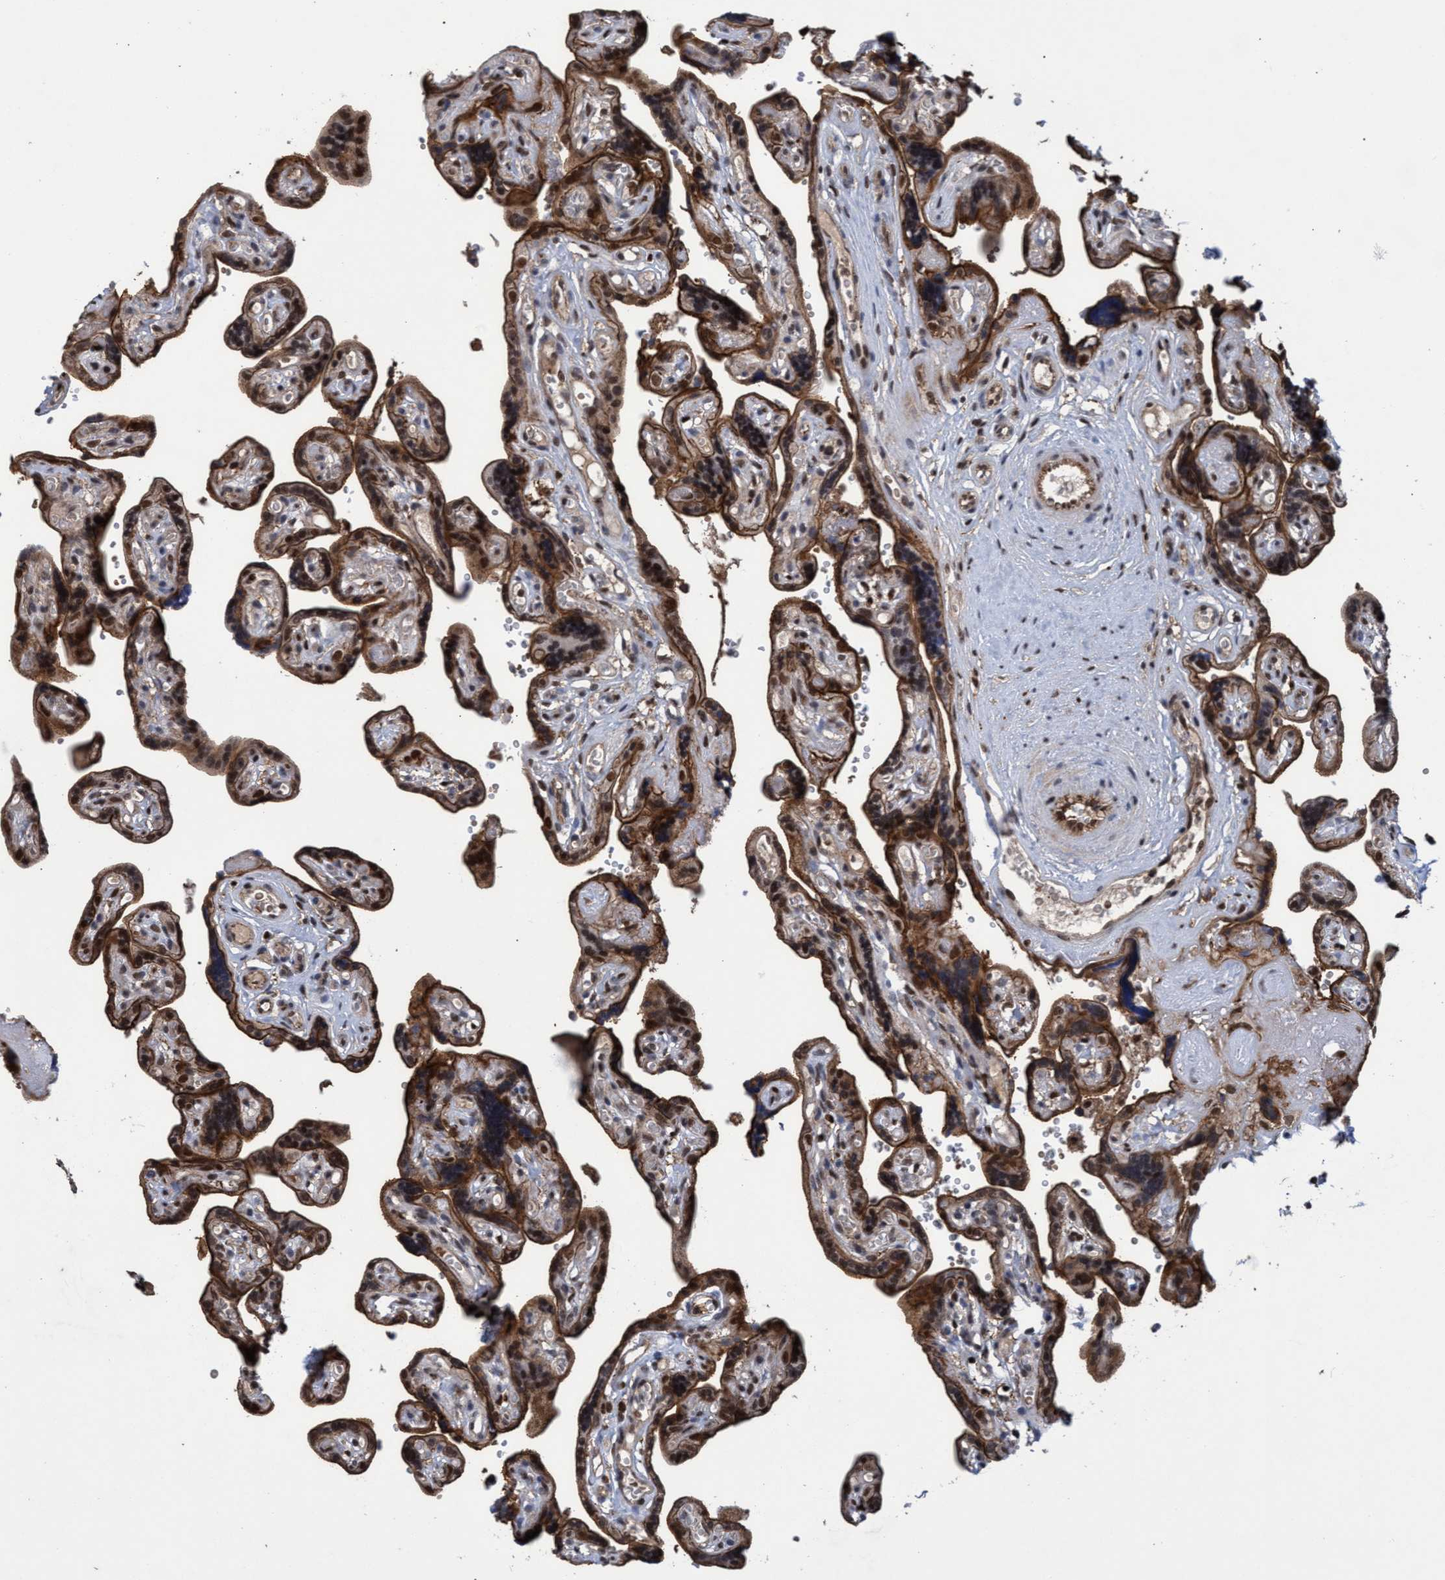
{"staining": {"intensity": "strong", "quantity": ">75%", "location": "cytoplasmic/membranous,nuclear"}, "tissue": "placenta", "cell_type": "Trophoblastic cells", "image_type": "normal", "snomed": [{"axis": "morphology", "description": "Normal tissue, NOS"}, {"axis": "topography", "description": "Placenta"}], "caption": "Immunohistochemistry (IHC) staining of unremarkable placenta, which exhibits high levels of strong cytoplasmic/membranous,nuclear positivity in about >75% of trophoblastic cells indicating strong cytoplasmic/membranous,nuclear protein expression. The staining was performed using DAB (brown) for protein detection and nuclei were counterstained in hematoxylin (blue).", "gene": "GTF2F1", "patient": {"sex": "female", "age": 30}}